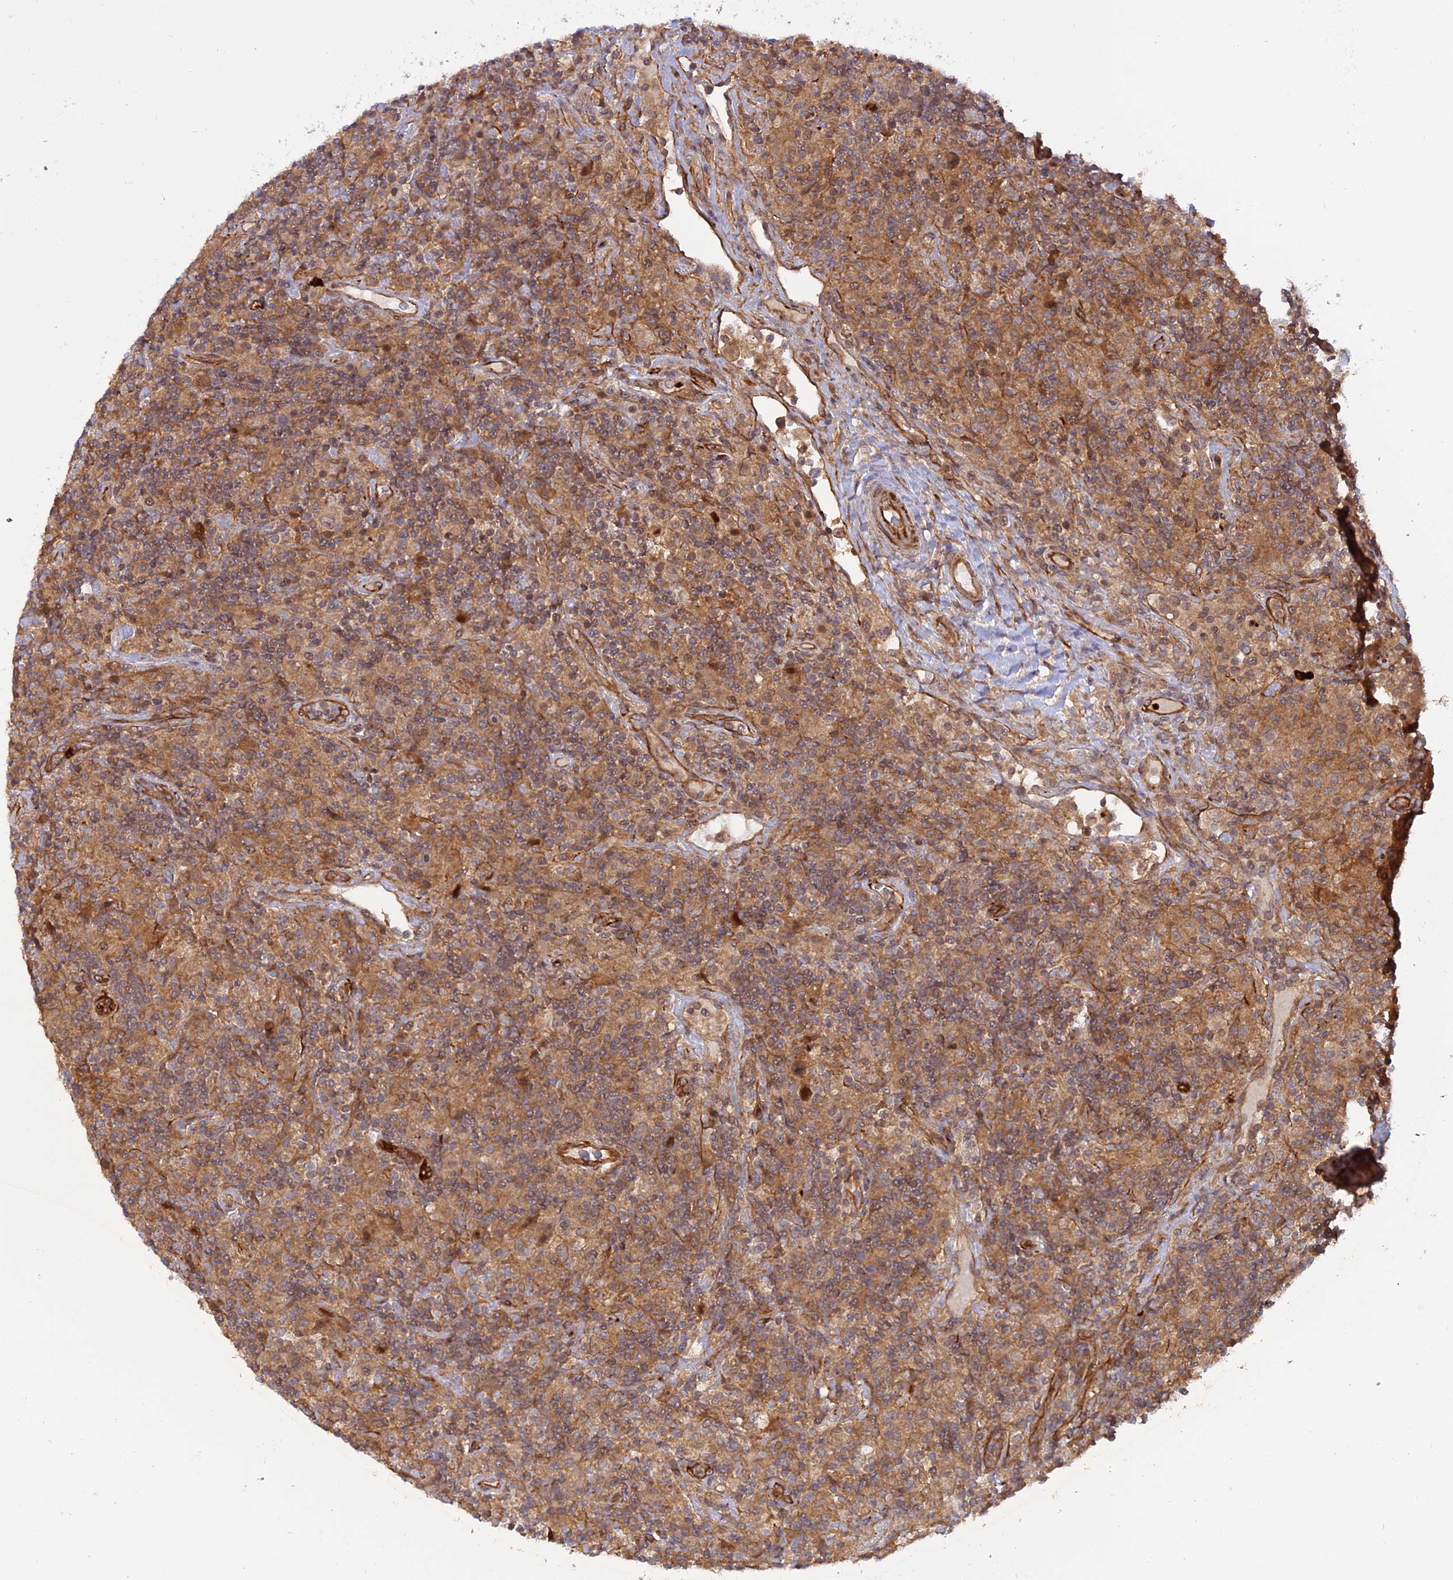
{"staining": {"intensity": "moderate", "quantity": ">75%", "location": "cytoplasmic/membranous"}, "tissue": "lymphoma", "cell_type": "Tumor cells", "image_type": "cancer", "snomed": [{"axis": "morphology", "description": "Hodgkin's disease, NOS"}, {"axis": "topography", "description": "Lymph node"}], "caption": "Hodgkin's disease tissue reveals moderate cytoplasmic/membranous expression in approximately >75% of tumor cells (DAB = brown stain, brightfield microscopy at high magnification).", "gene": "PHLDB3", "patient": {"sex": "male", "age": 70}}